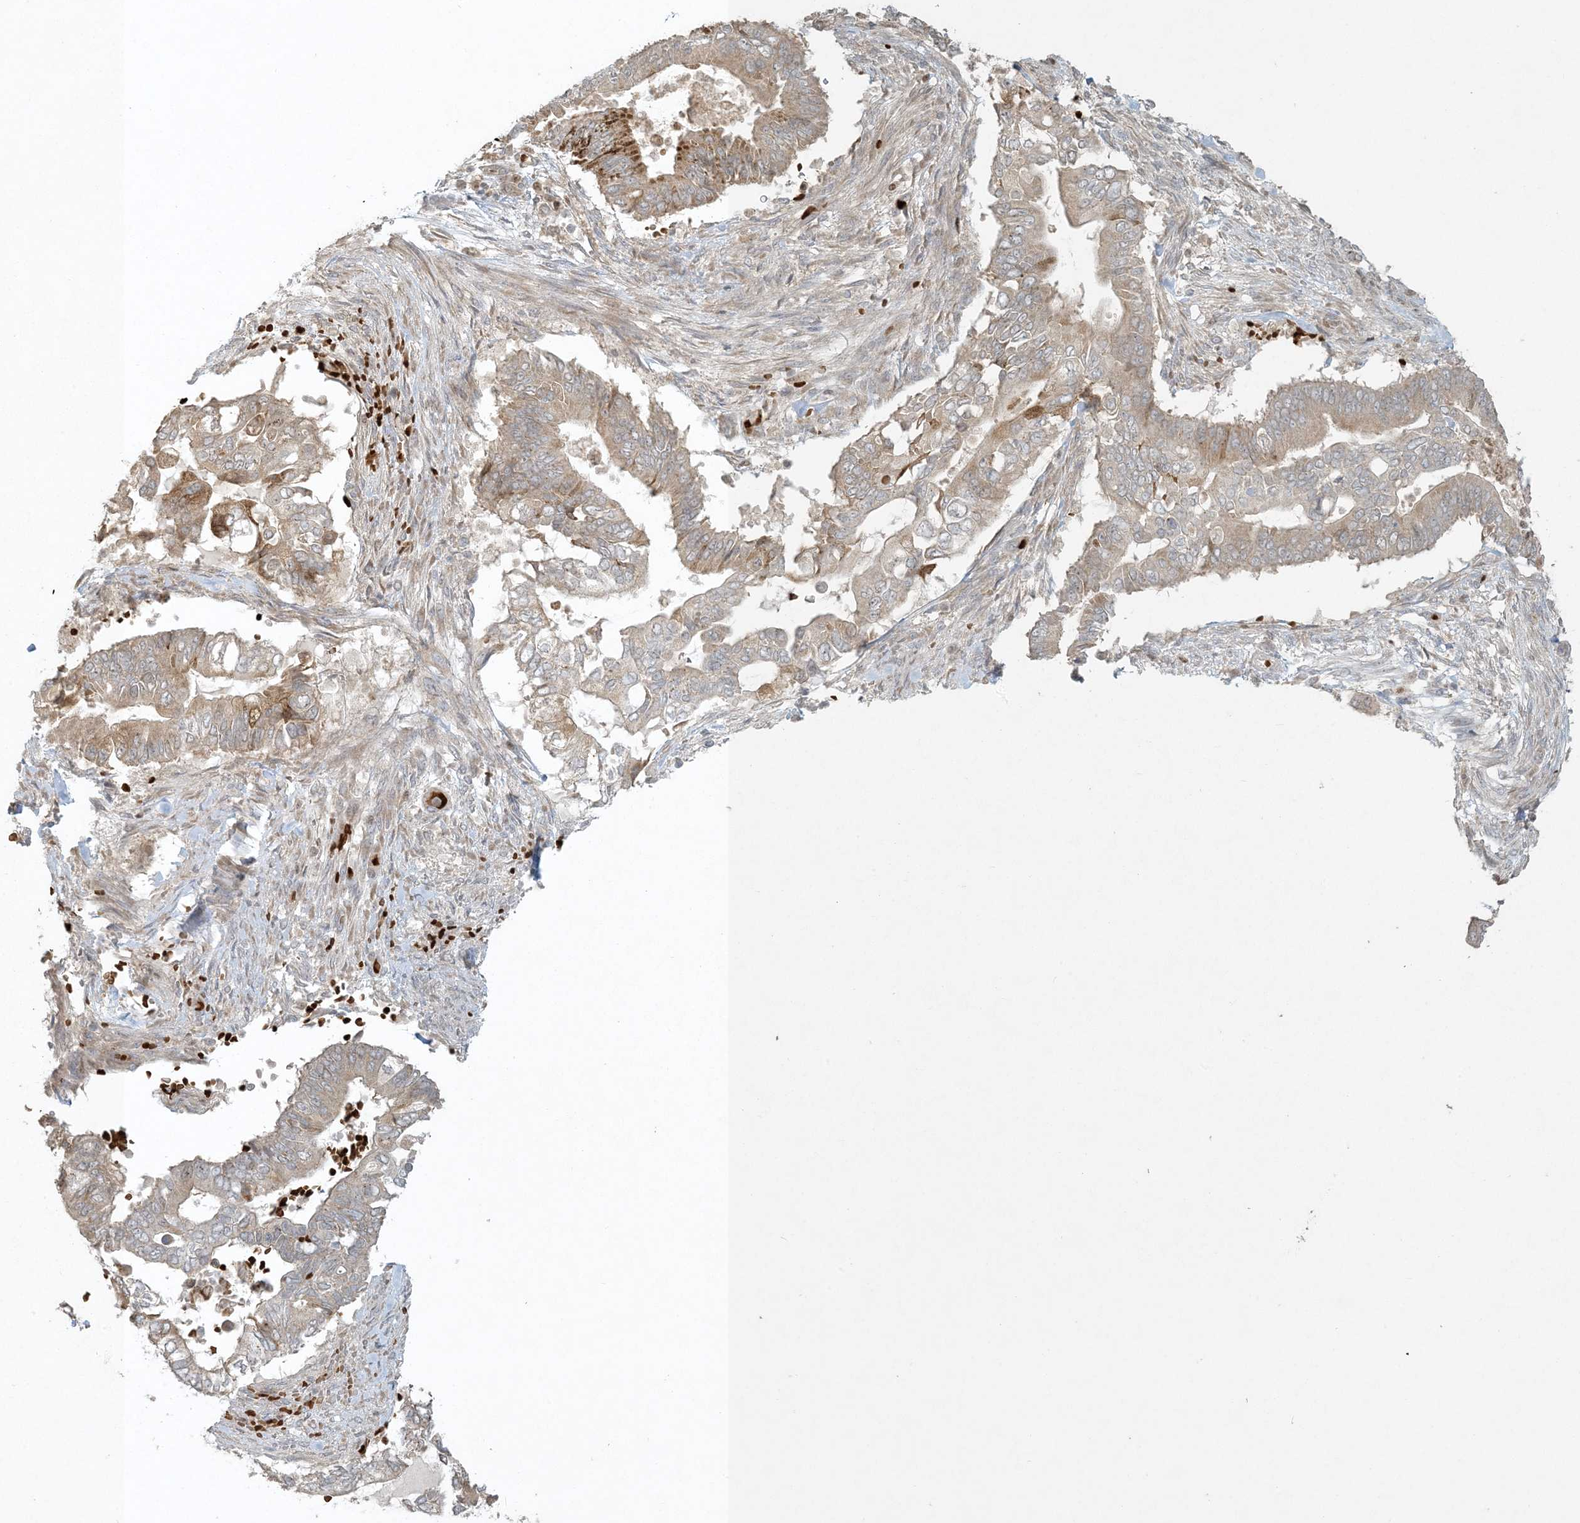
{"staining": {"intensity": "moderate", "quantity": "25%-75%", "location": "cytoplasmic/membranous"}, "tissue": "pancreatic cancer", "cell_type": "Tumor cells", "image_type": "cancer", "snomed": [{"axis": "morphology", "description": "Adenocarcinoma, NOS"}, {"axis": "topography", "description": "Pancreas"}], "caption": "The histopathology image exhibits staining of pancreatic cancer, revealing moderate cytoplasmic/membranous protein expression (brown color) within tumor cells.", "gene": "CTDNEP1", "patient": {"sex": "male", "age": 68}}